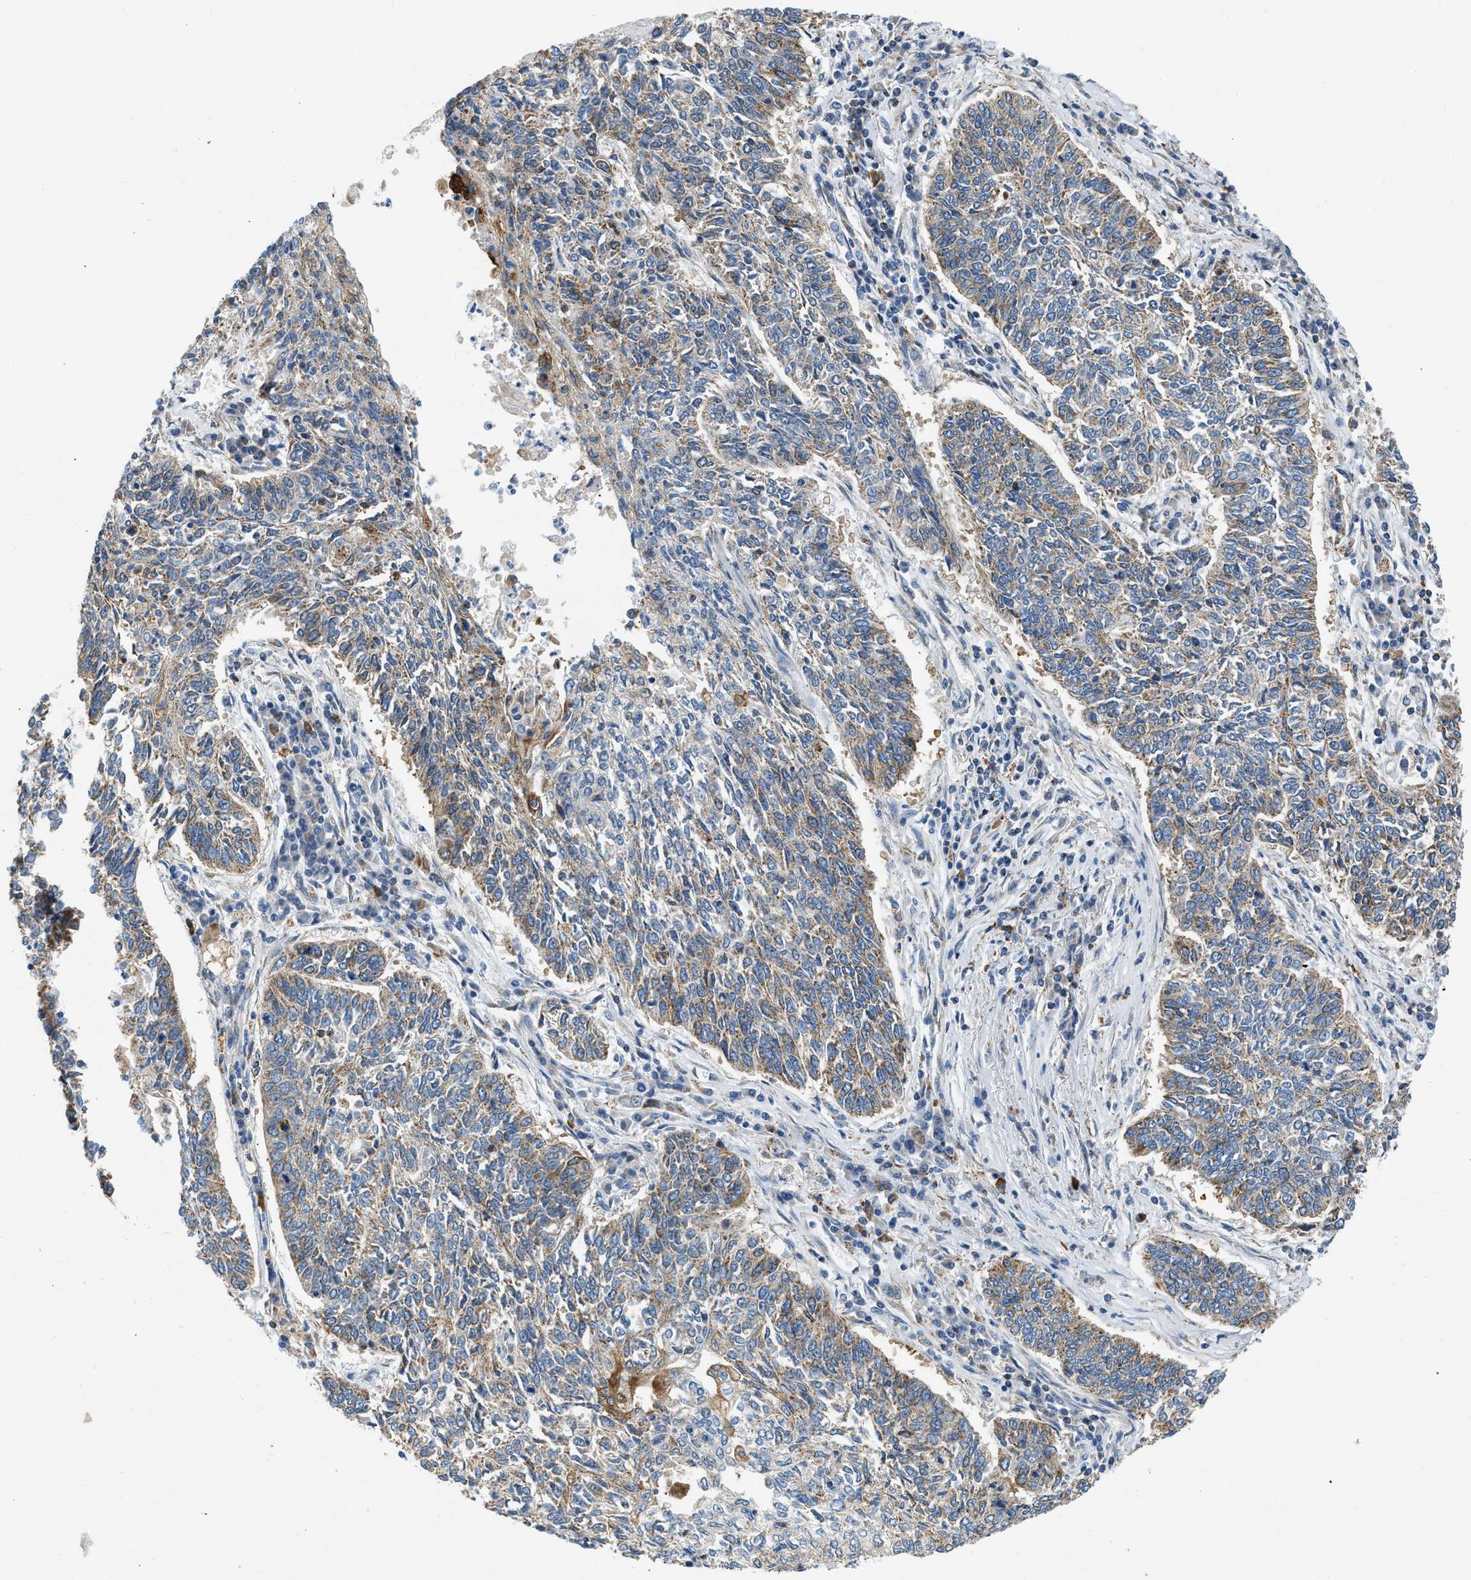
{"staining": {"intensity": "moderate", "quantity": ">75%", "location": "cytoplasmic/membranous"}, "tissue": "lung cancer", "cell_type": "Tumor cells", "image_type": "cancer", "snomed": [{"axis": "morphology", "description": "Normal tissue, NOS"}, {"axis": "morphology", "description": "Squamous cell carcinoma, NOS"}, {"axis": "topography", "description": "Cartilage tissue"}, {"axis": "topography", "description": "Bronchus"}, {"axis": "topography", "description": "Lung"}], "caption": "Protein analysis of lung squamous cell carcinoma tissue reveals moderate cytoplasmic/membranous staining in about >75% of tumor cells.", "gene": "CAMKK2", "patient": {"sex": "female", "age": 49}}